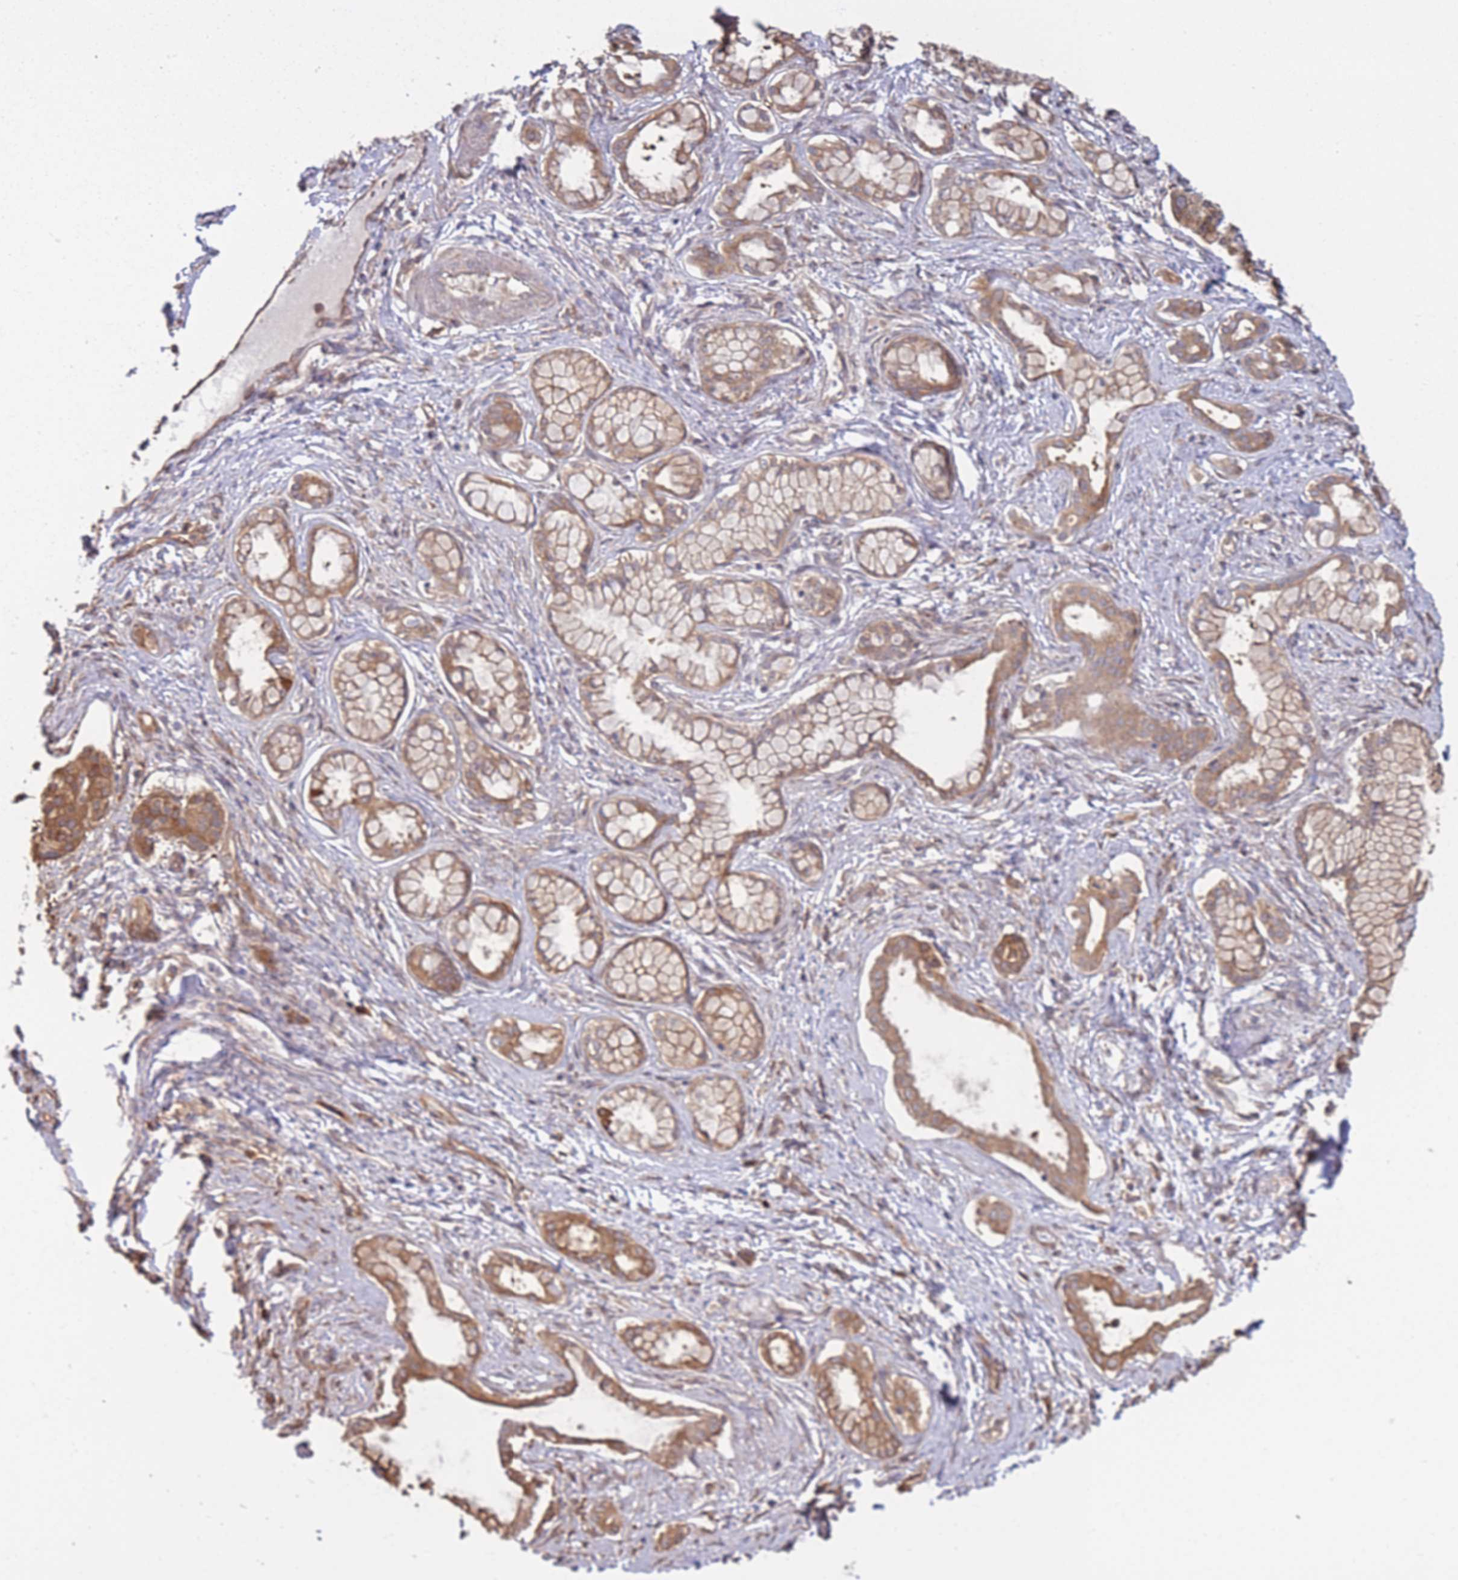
{"staining": {"intensity": "moderate", "quantity": "25%-75%", "location": "cytoplasmic/membranous"}, "tissue": "pancreatic cancer", "cell_type": "Tumor cells", "image_type": "cancer", "snomed": [{"axis": "morphology", "description": "Adenocarcinoma, NOS"}, {"axis": "topography", "description": "Pancreas"}], "caption": "Immunohistochemical staining of human pancreatic cancer (adenocarcinoma) reveals medium levels of moderate cytoplasmic/membranous expression in approximately 25%-75% of tumor cells.", "gene": "ARL13B", "patient": {"sex": "male", "age": 70}}